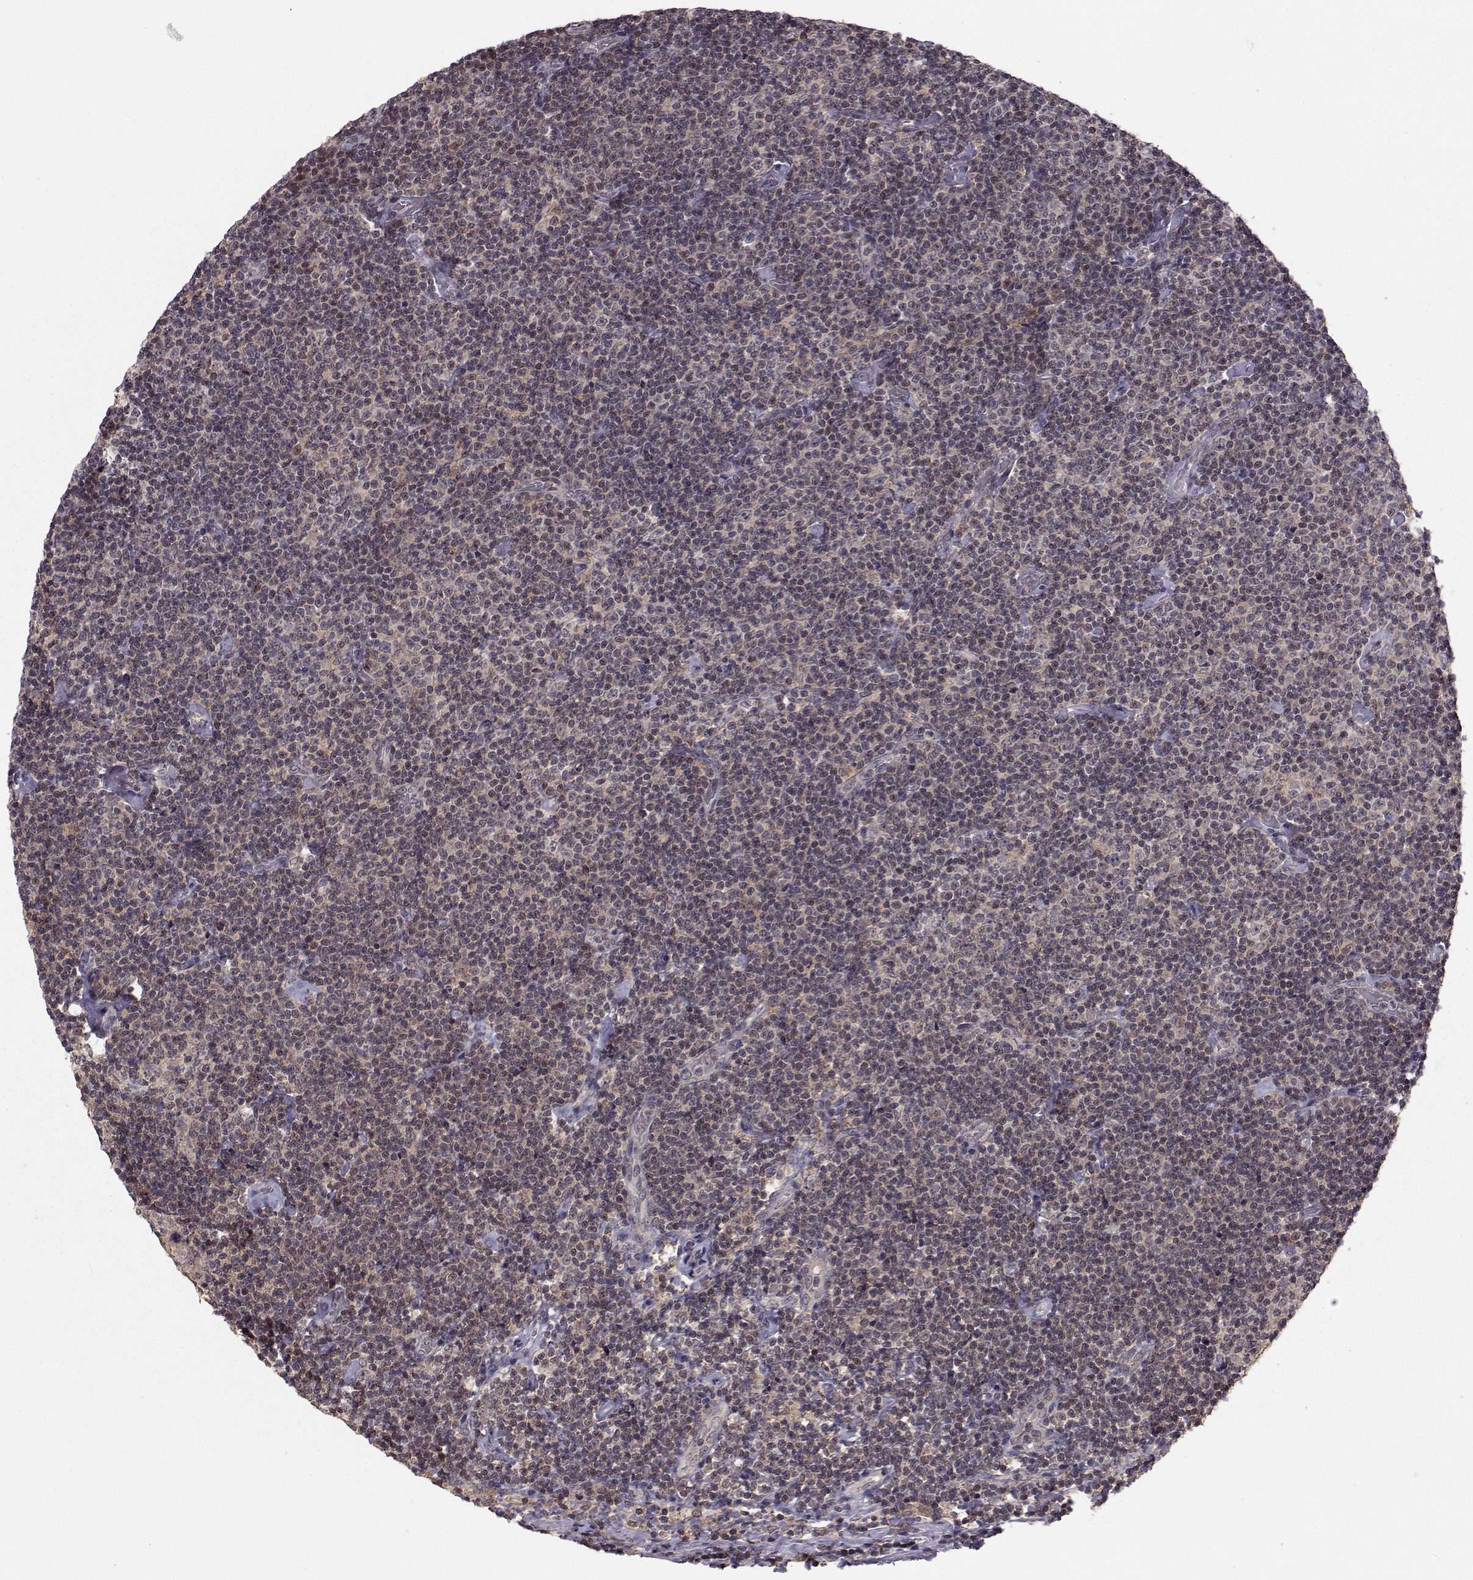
{"staining": {"intensity": "negative", "quantity": "none", "location": "none"}, "tissue": "lymphoma", "cell_type": "Tumor cells", "image_type": "cancer", "snomed": [{"axis": "morphology", "description": "Malignant lymphoma, non-Hodgkin's type, Low grade"}, {"axis": "topography", "description": "Lymph node"}], "caption": "This is an IHC image of lymphoma. There is no positivity in tumor cells.", "gene": "PLEKHG3", "patient": {"sex": "male", "age": 81}}